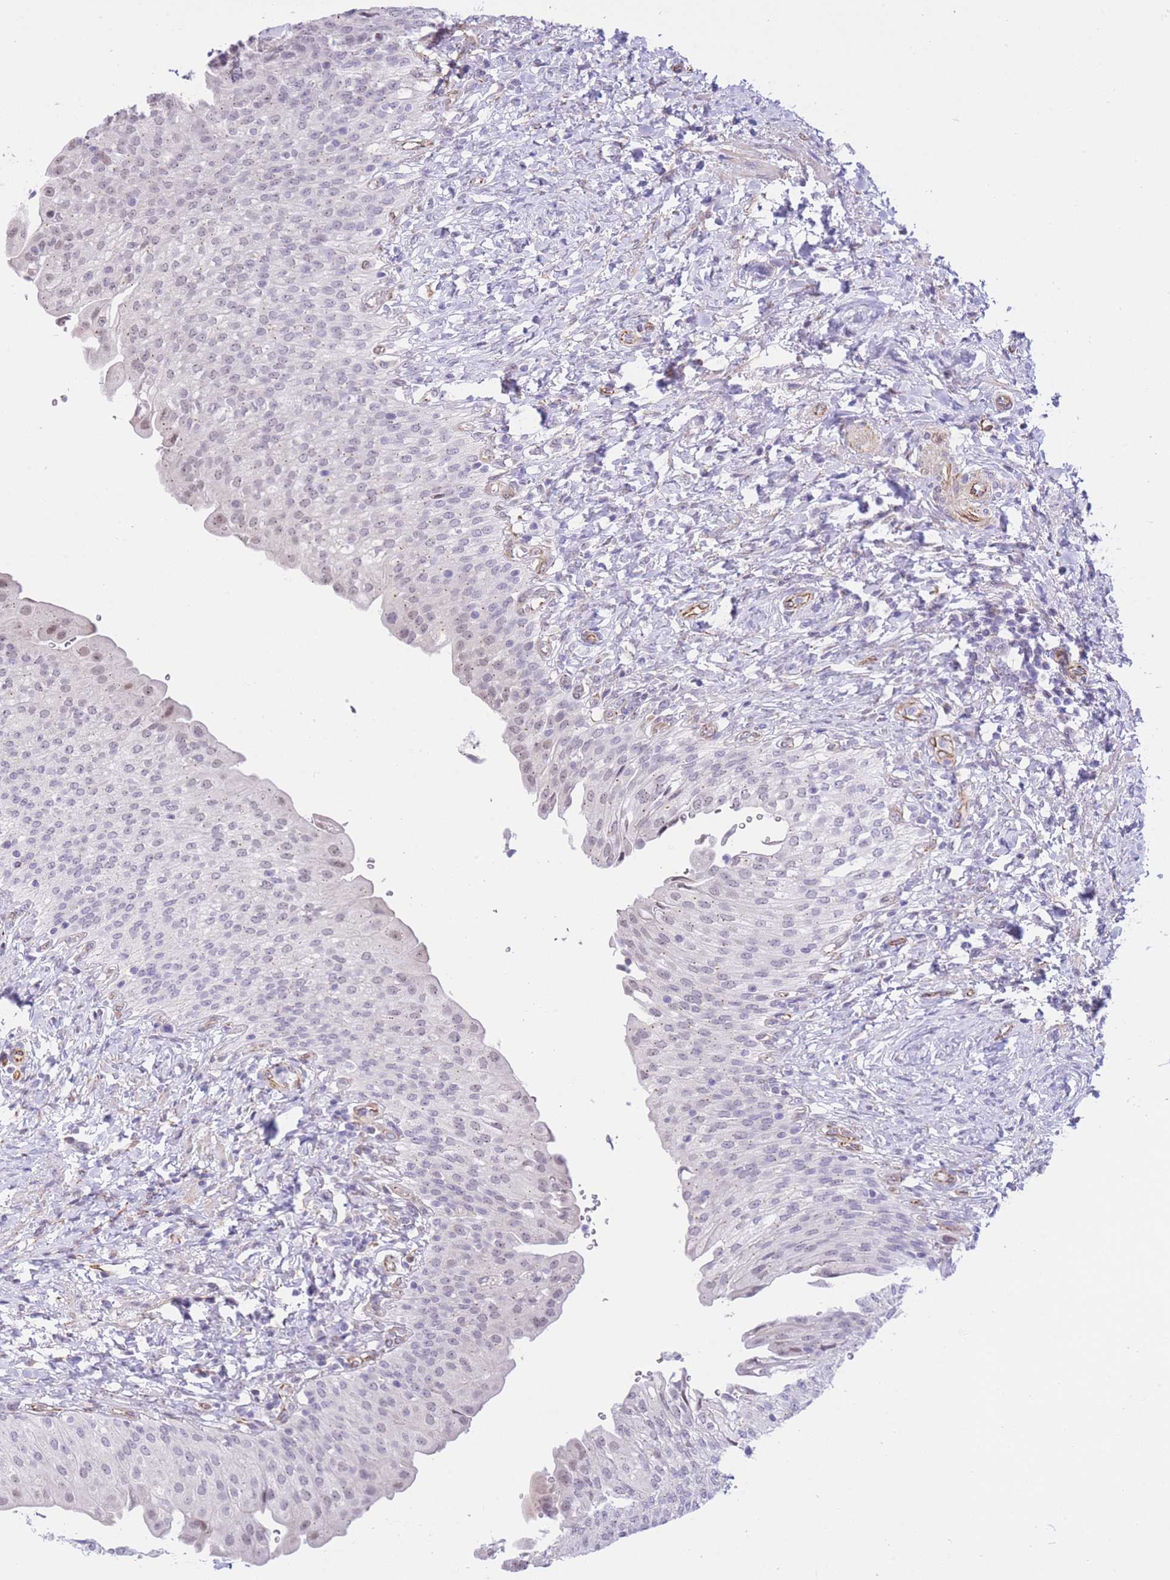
{"staining": {"intensity": "negative", "quantity": "none", "location": "none"}, "tissue": "urinary bladder", "cell_type": "Urothelial cells", "image_type": "normal", "snomed": [{"axis": "morphology", "description": "Normal tissue, NOS"}, {"axis": "morphology", "description": "Inflammation, NOS"}, {"axis": "topography", "description": "Urinary bladder"}], "caption": "DAB (3,3'-diaminobenzidine) immunohistochemical staining of normal human urinary bladder shows no significant staining in urothelial cells. Nuclei are stained in blue.", "gene": "PSG11", "patient": {"sex": "male", "age": 64}}